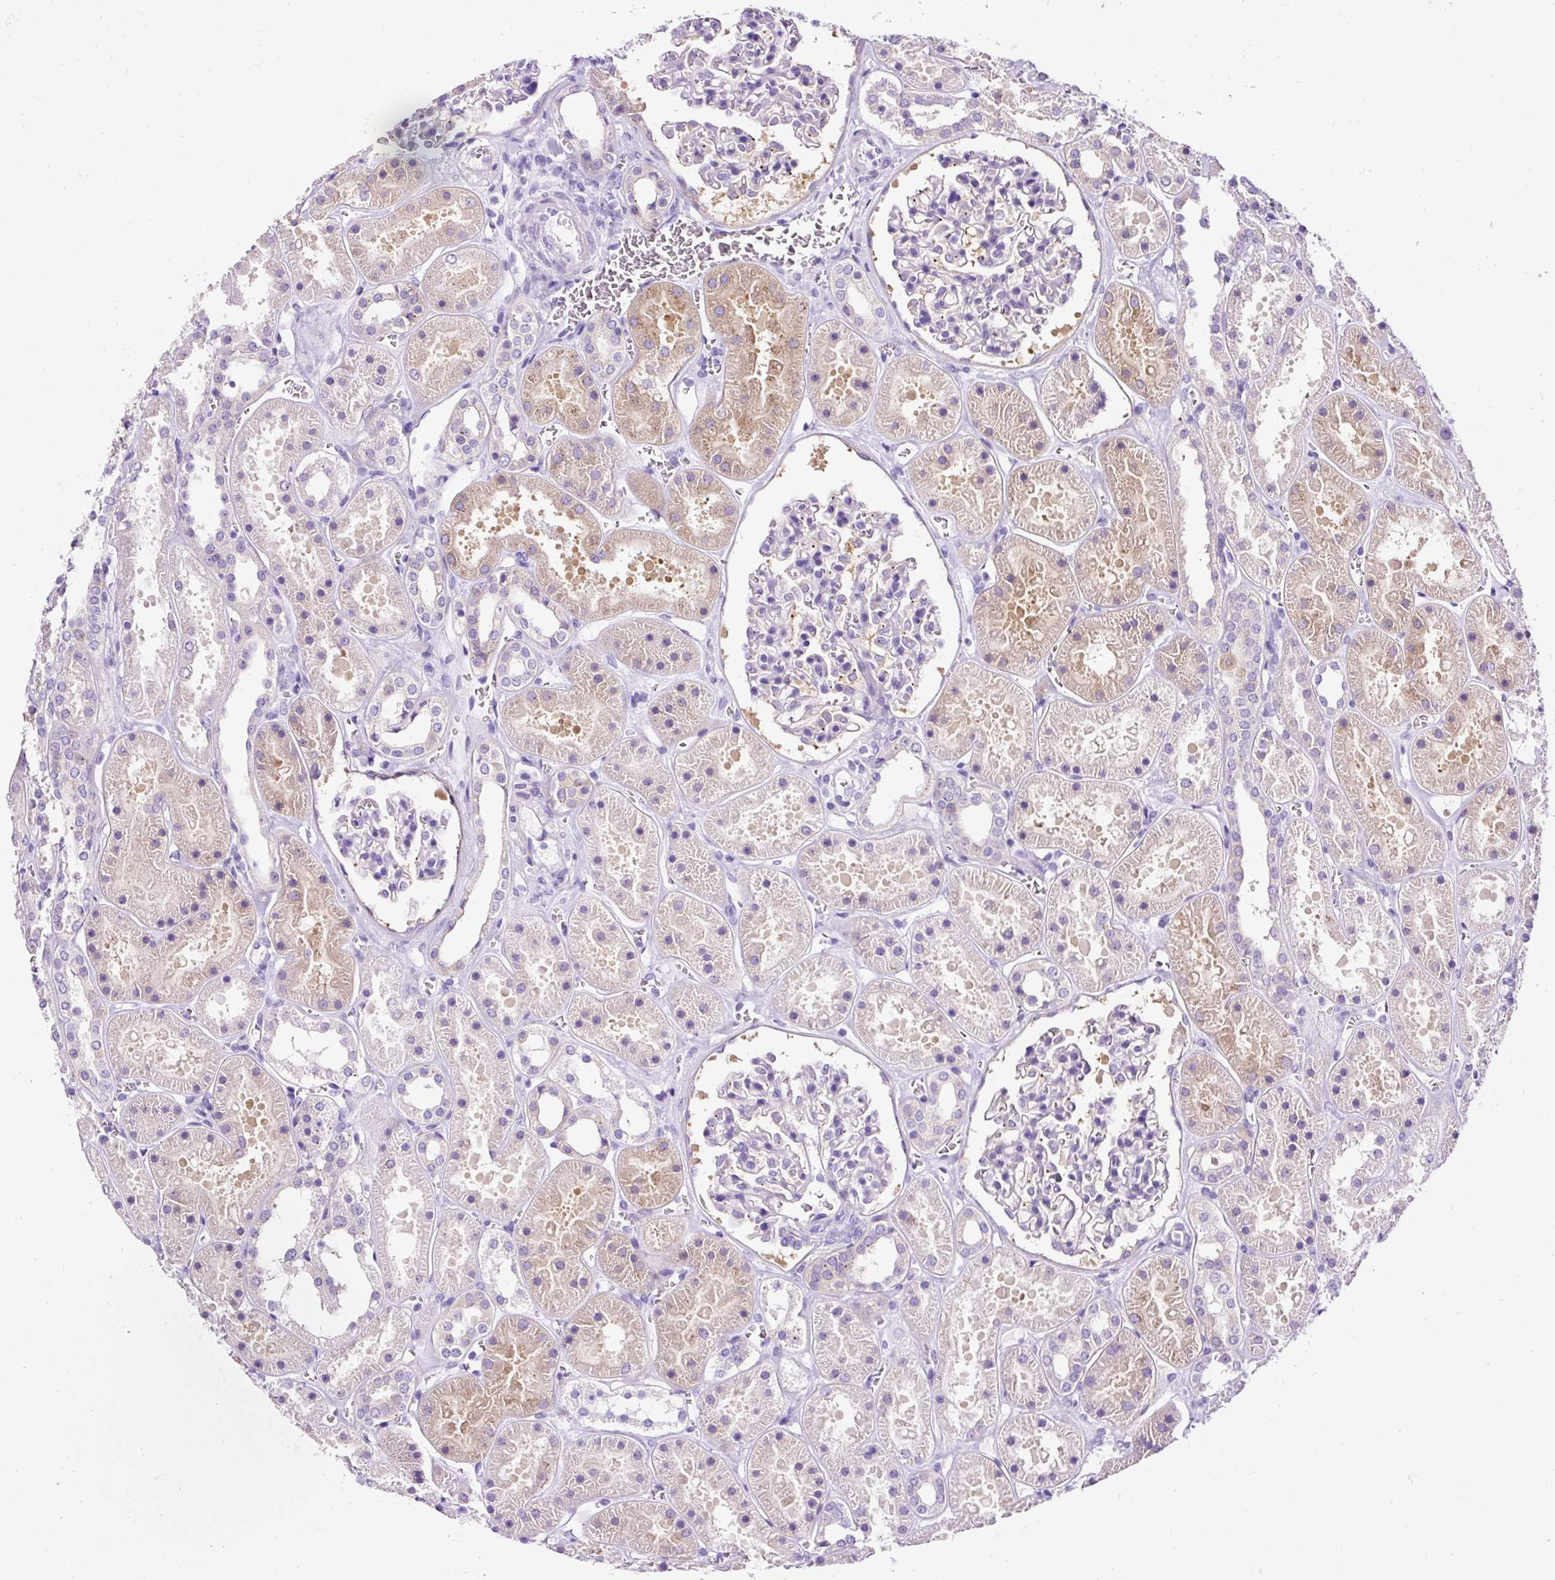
{"staining": {"intensity": "negative", "quantity": "none", "location": "none"}, "tissue": "kidney", "cell_type": "Cells in glomeruli", "image_type": "normal", "snomed": [{"axis": "morphology", "description": "Normal tissue, NOS"}, {"axis": "topography", "description": "Kidney"}], "caption": "Kidney was stained to show a protein in brown. There is no significant positivity in cells in glomeruli. (Brightfield microscopy of DAB (3,3'-diaminobenzidine) IHC at high magnification).", "gene": "STOX2", "patient": {"sex": "female", "age": 41}}